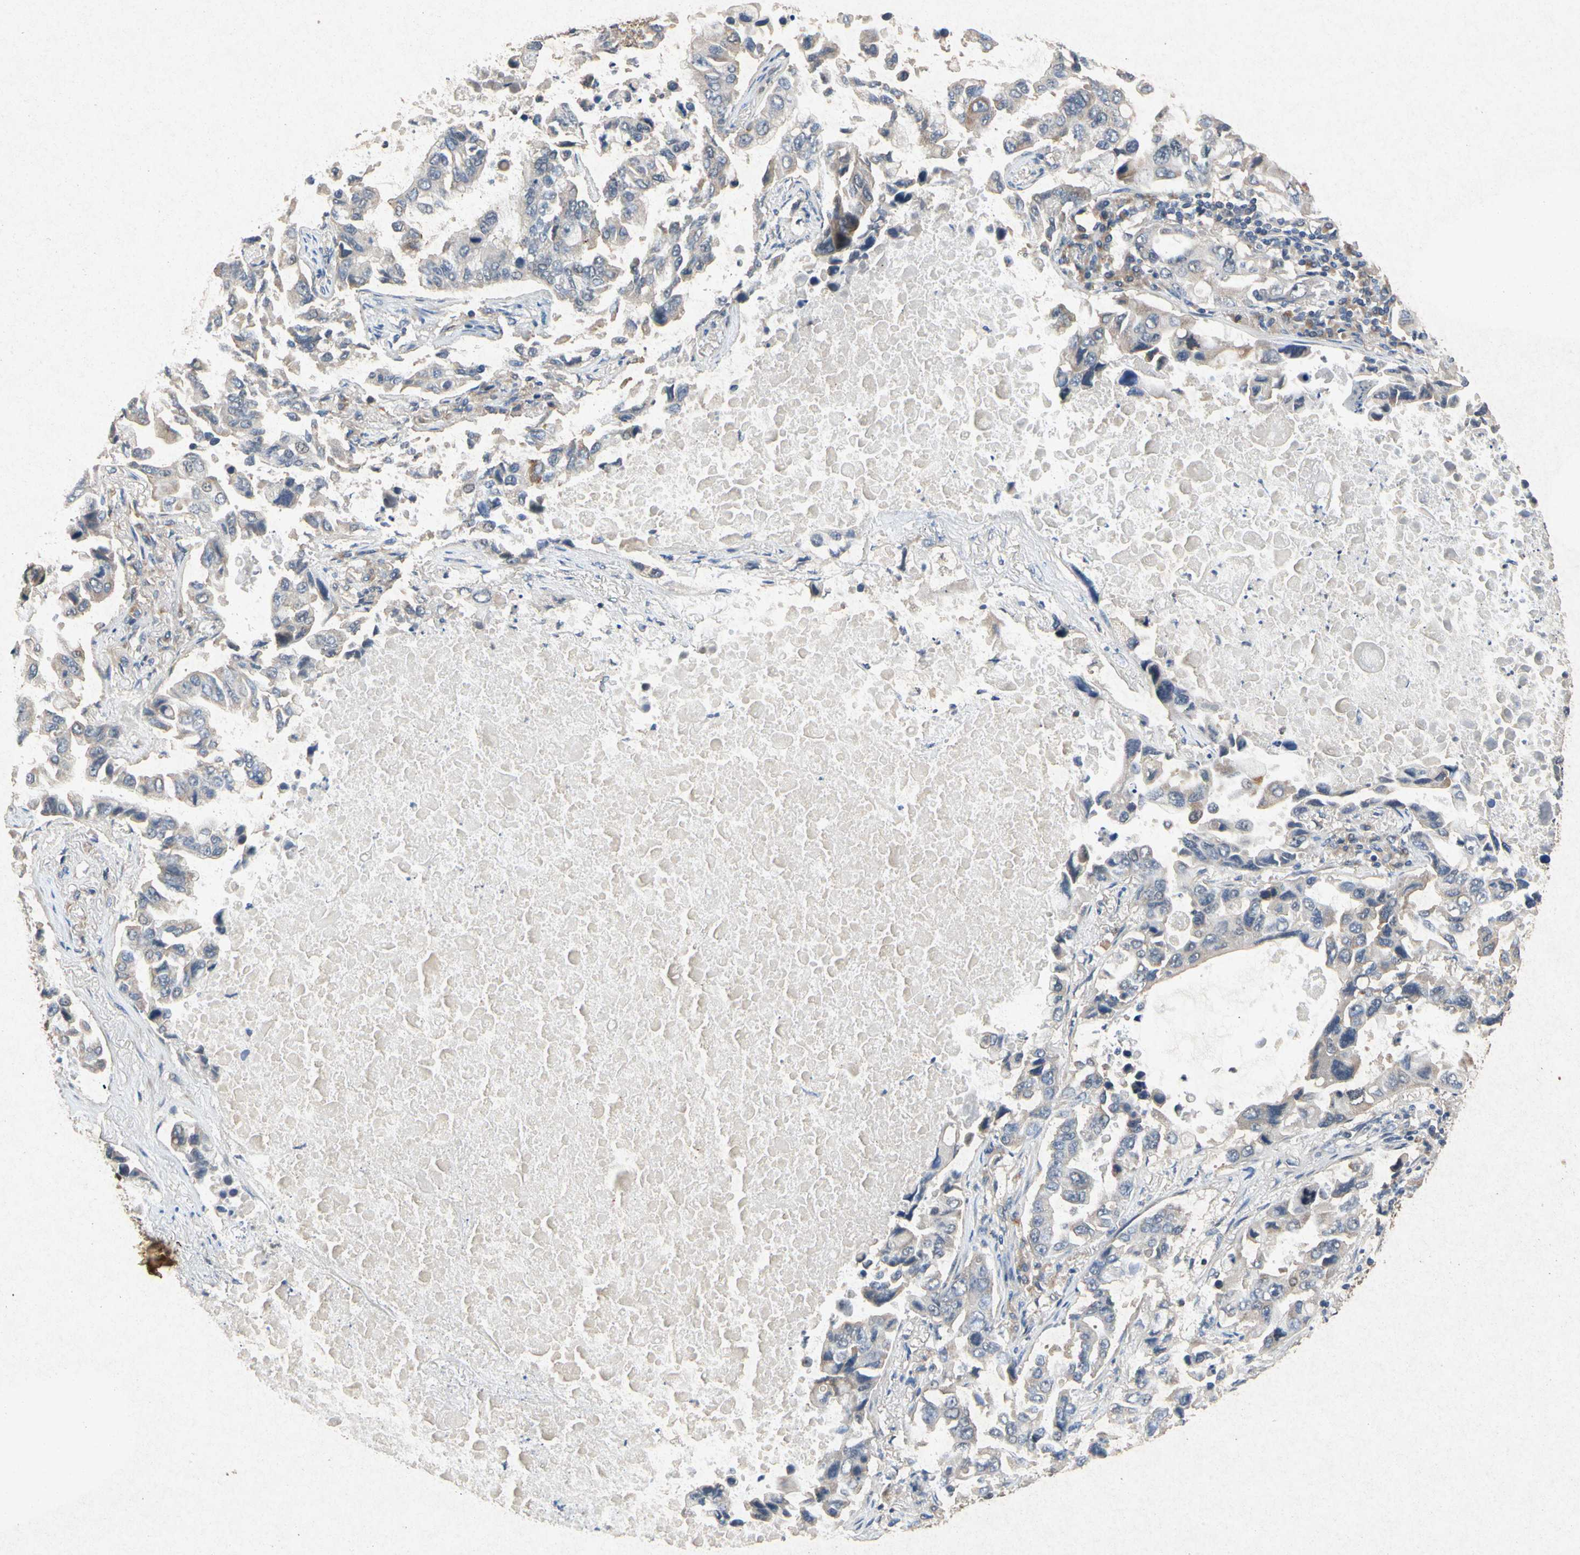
{"staining": {"intensity": "moderate", "quantity": ">75%", "location": "cytoplasmic/membranous"}, "tissue": "lung cancer", "cell_type": "Tumor cells", "image_type": "cancer", "snomed": [{"axis": "morphology", "description": "Adenocarcinoma, NOS"}, {"axis": "topography", "description": "Lung"}], "caption": "An image of lung adenocarcinoma stained for a protein demonstrates moderate cytoplasmic/membranous brown staining in tumor cells.", "gene": "RPS6KA1", "patient": {"sex": "male", "age": 64}}